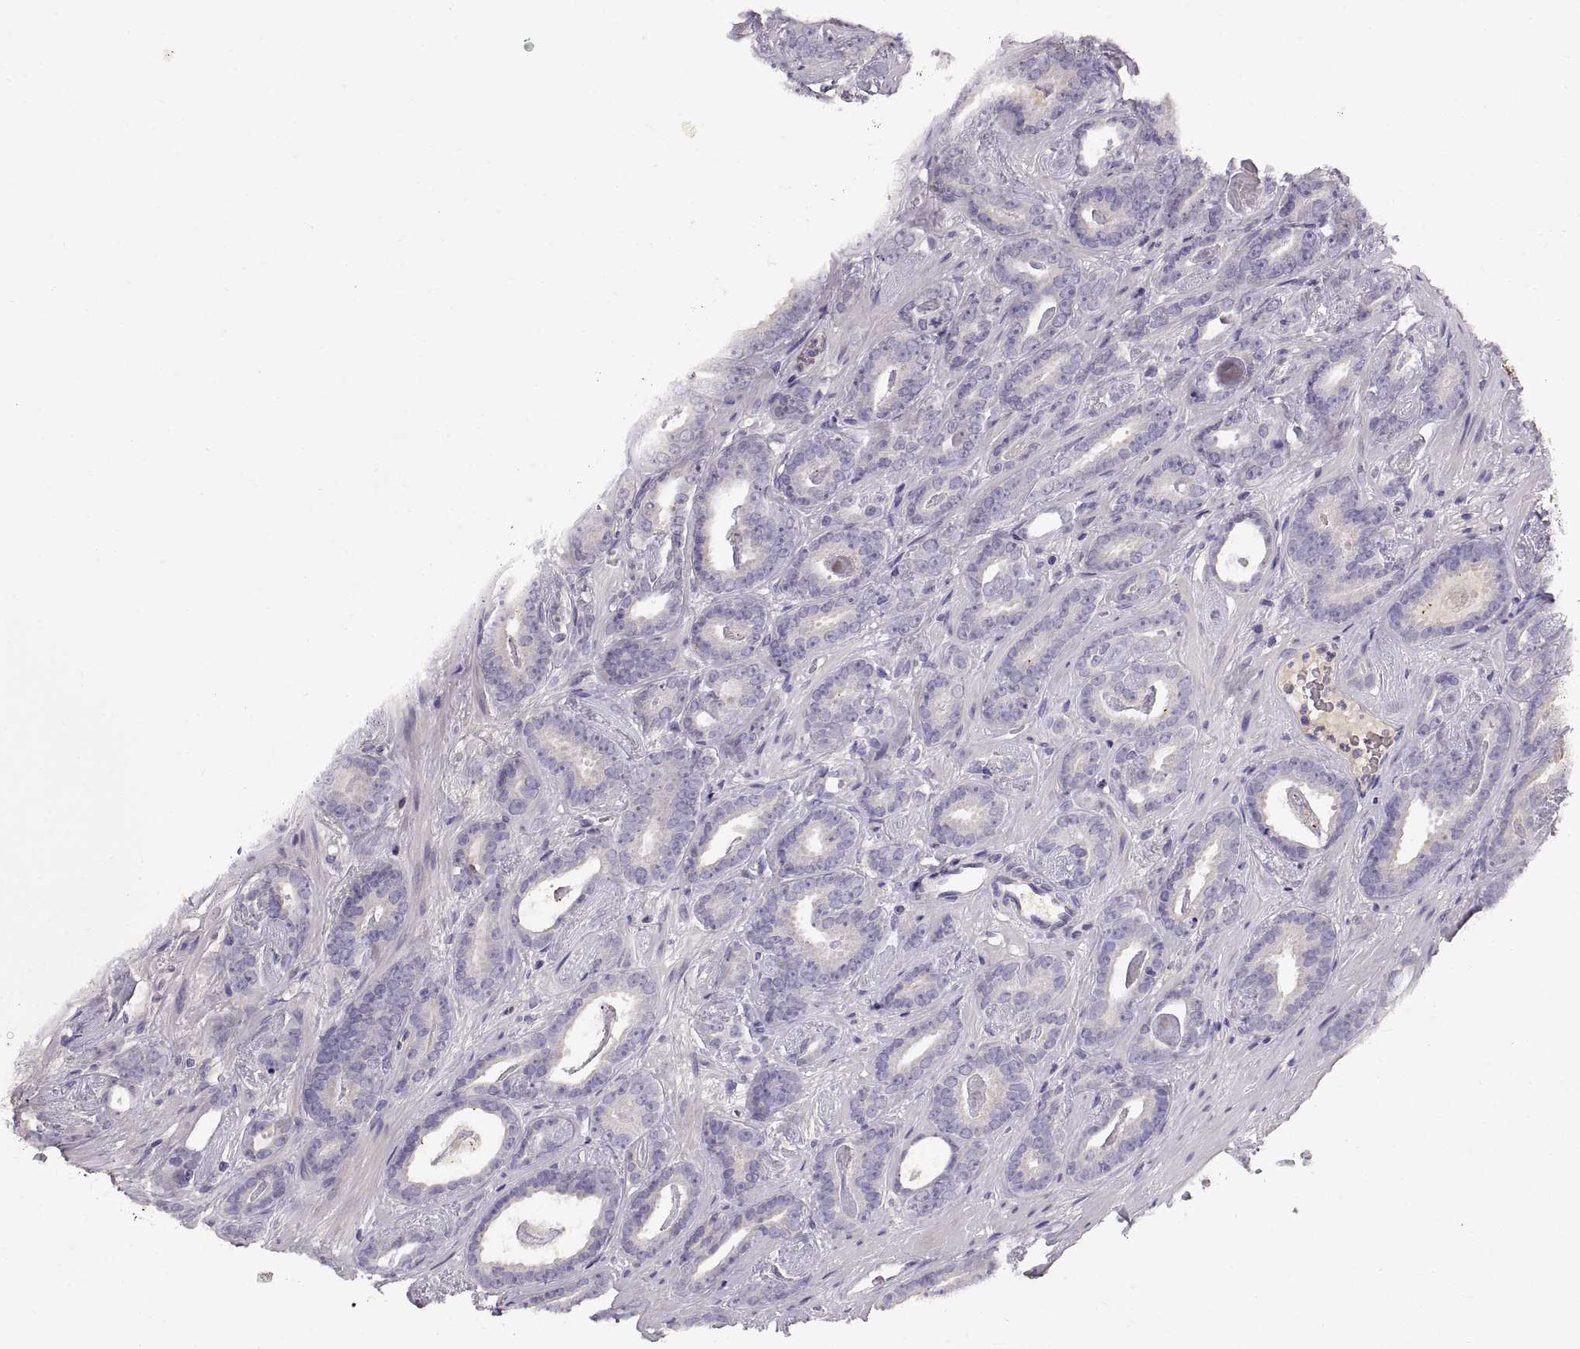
{"staining": {"intensity": "negative", "quantity": "none", "location": "none"}, "tissue": "prostate cancer", "cell_type": "Tumor cells", "image_type": "cancer", "snomed": [{"axis": "morphology", "description": "Adenocarcinoma, Medium grade"}, {"axis": "topography", "description": "Prostate and seminal vesicle, NOS"}, {"axis": "topography", "description": "Prostate"}], "caption": "IHC of human prostate cancer (medium-grade adenocarcinoma) demonstrates no expression in tumor cells.", "gene": "ADAM32", "patient": {"sex": "male", "age": 54}}